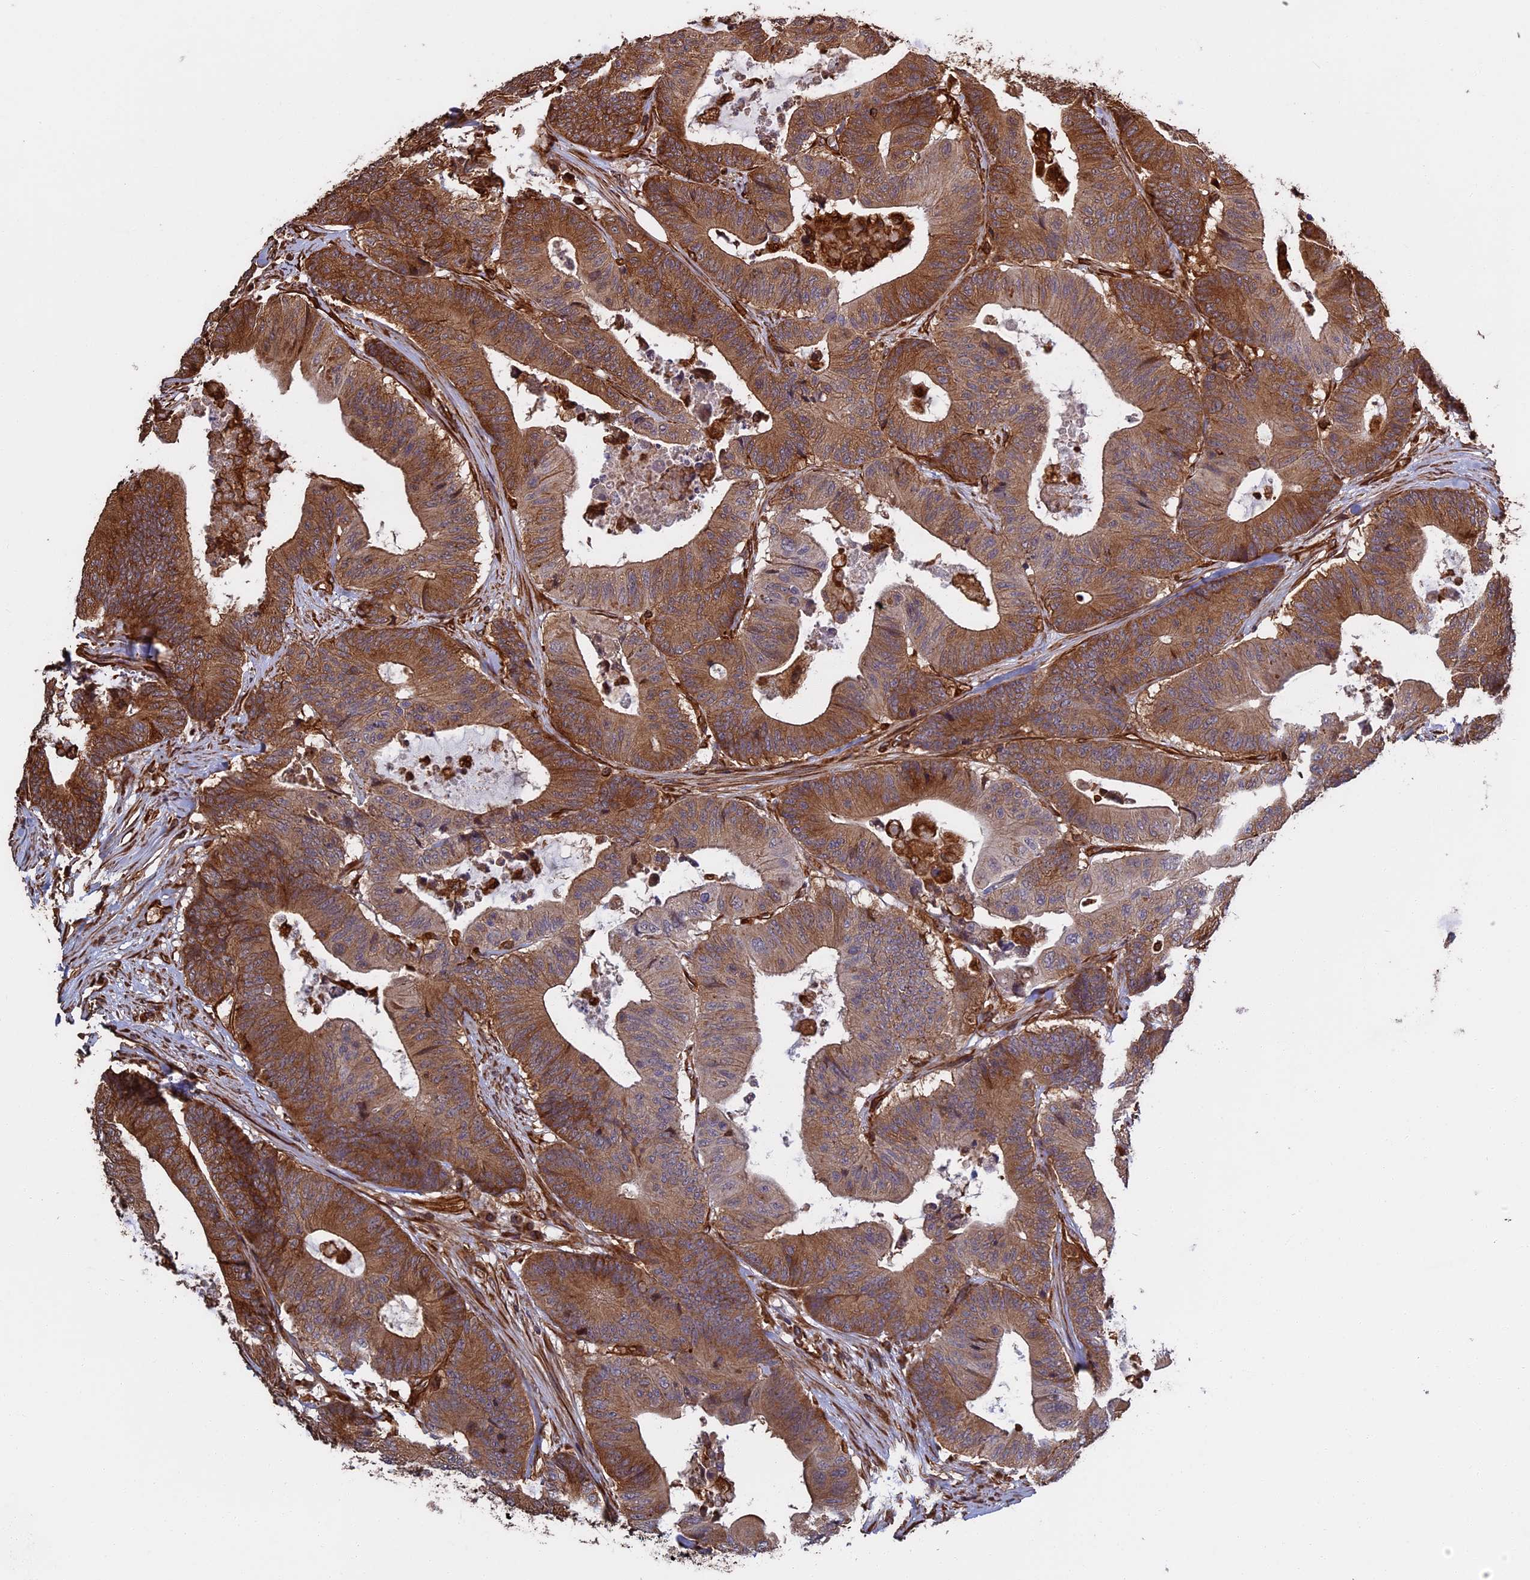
{"staining": {"intensity": "strong", "quantity": ">75%", "location": "cytoplasmic/membranous"}, "tissue": "colorectal cancer", "cell_type": "Tumor cells", "image_type": "cancer", "snomed": [{"axis": "morphology", "description": "Adenocarcinoma, NOS"}, {"axis": "topography", "description": "Colon"}], "caption": "Protein staining of colorectal cancer tissue displays strong cytoplasmic/membranous staining in approximately >75% of tumor cells.", "gene": "CCDC124", "patient": {"sex": "female", "age": 84}}